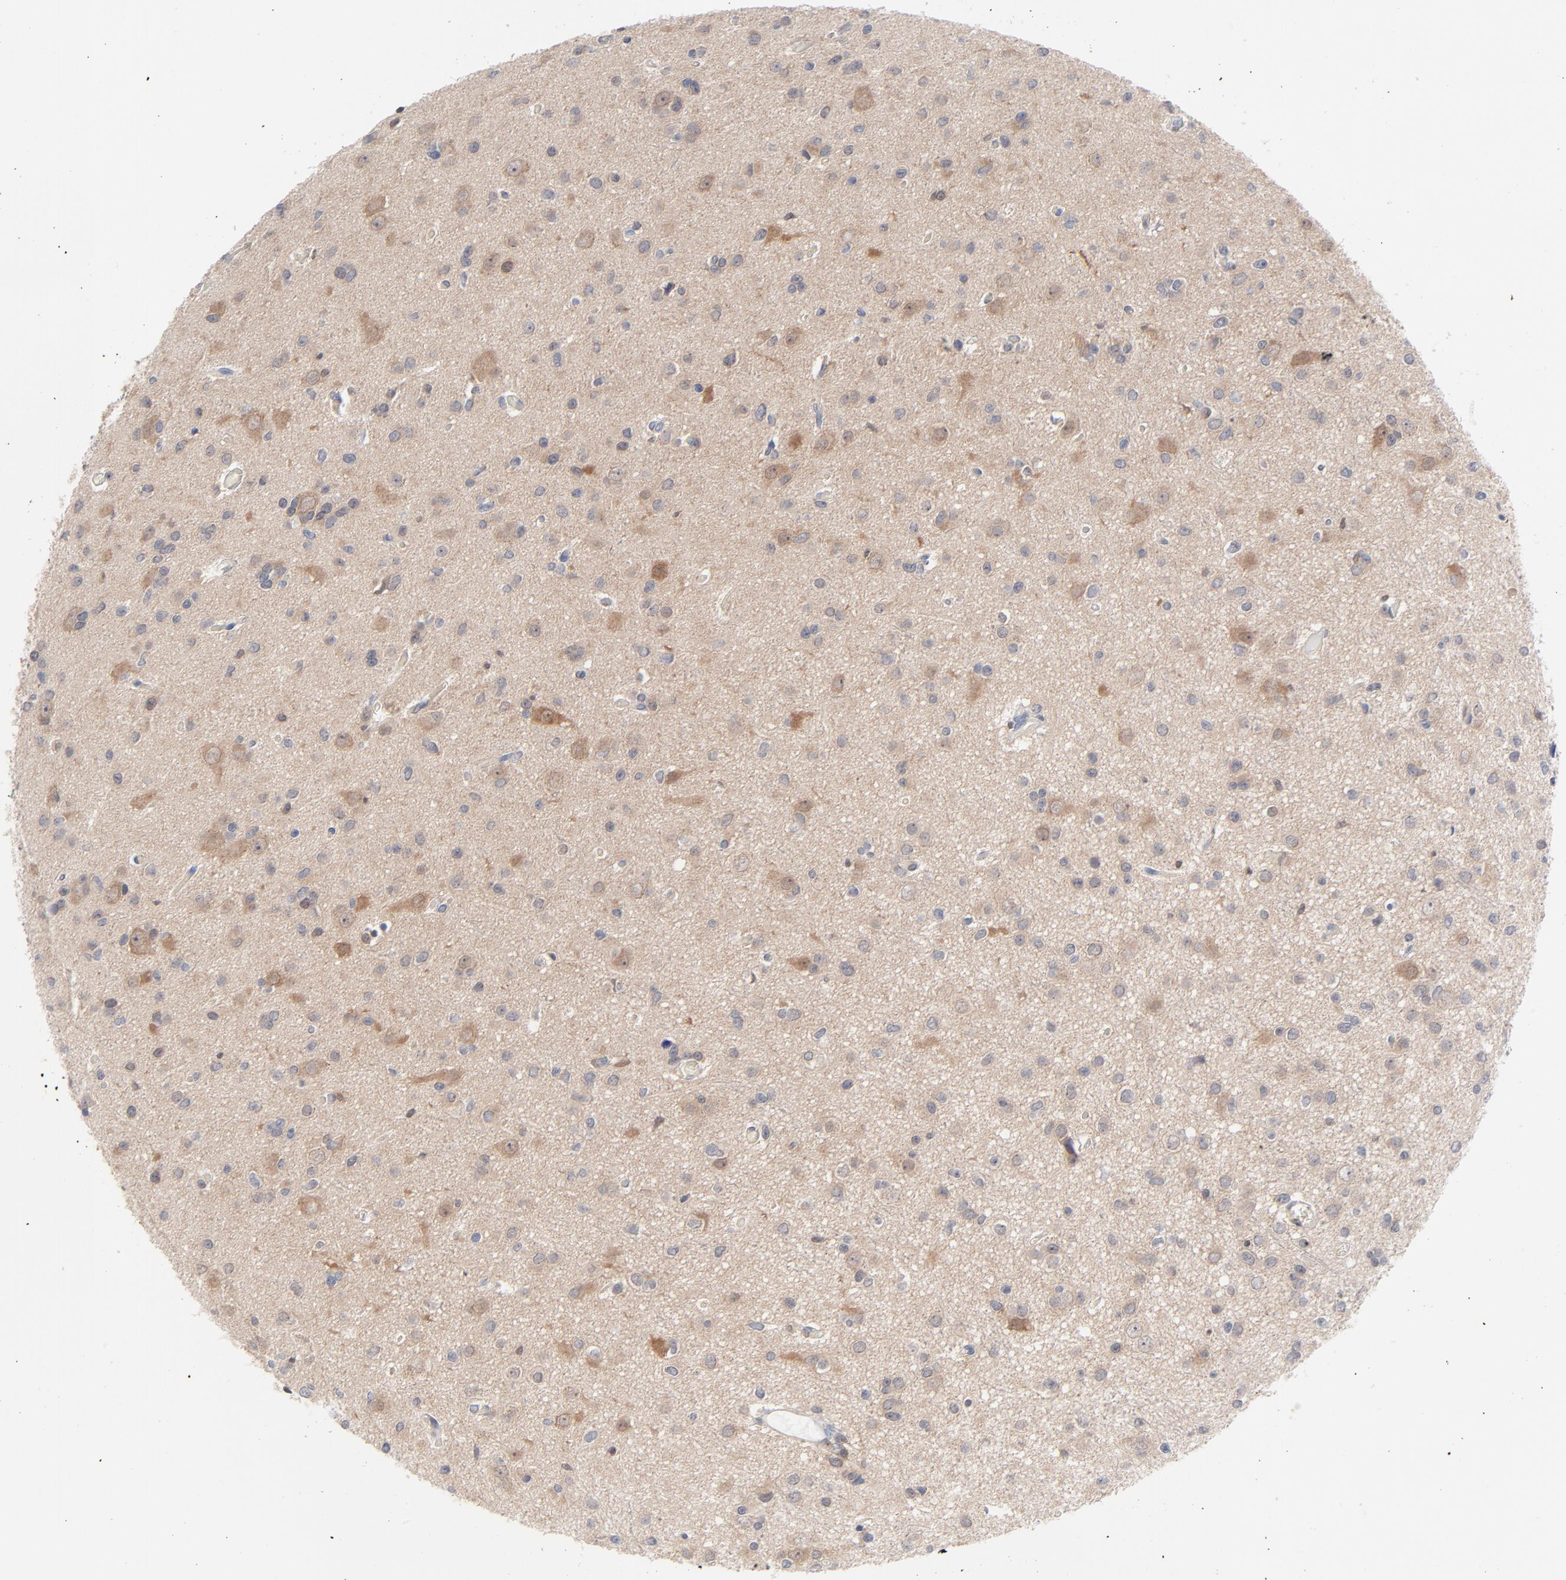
{"staining": {"intensity": "moderate", "quantity": "25%-75%", "location": "cytoplasmic/membranous"}, "tissue": "glioma", "cell_type": "Tumor cells", "image_type": "cancer", "snomed": [{"axis": "morphology", "description": "Glioma, malignant, Low grade"}, {"axis": "topography", "description": "Brain"}], "caption": "A brown stain labels moderate cytoplasmic/membranous expression of a protein in glioma tumor cells.", "gene": "CAB39L", "patient": {"sex": "male", "age": 42}}